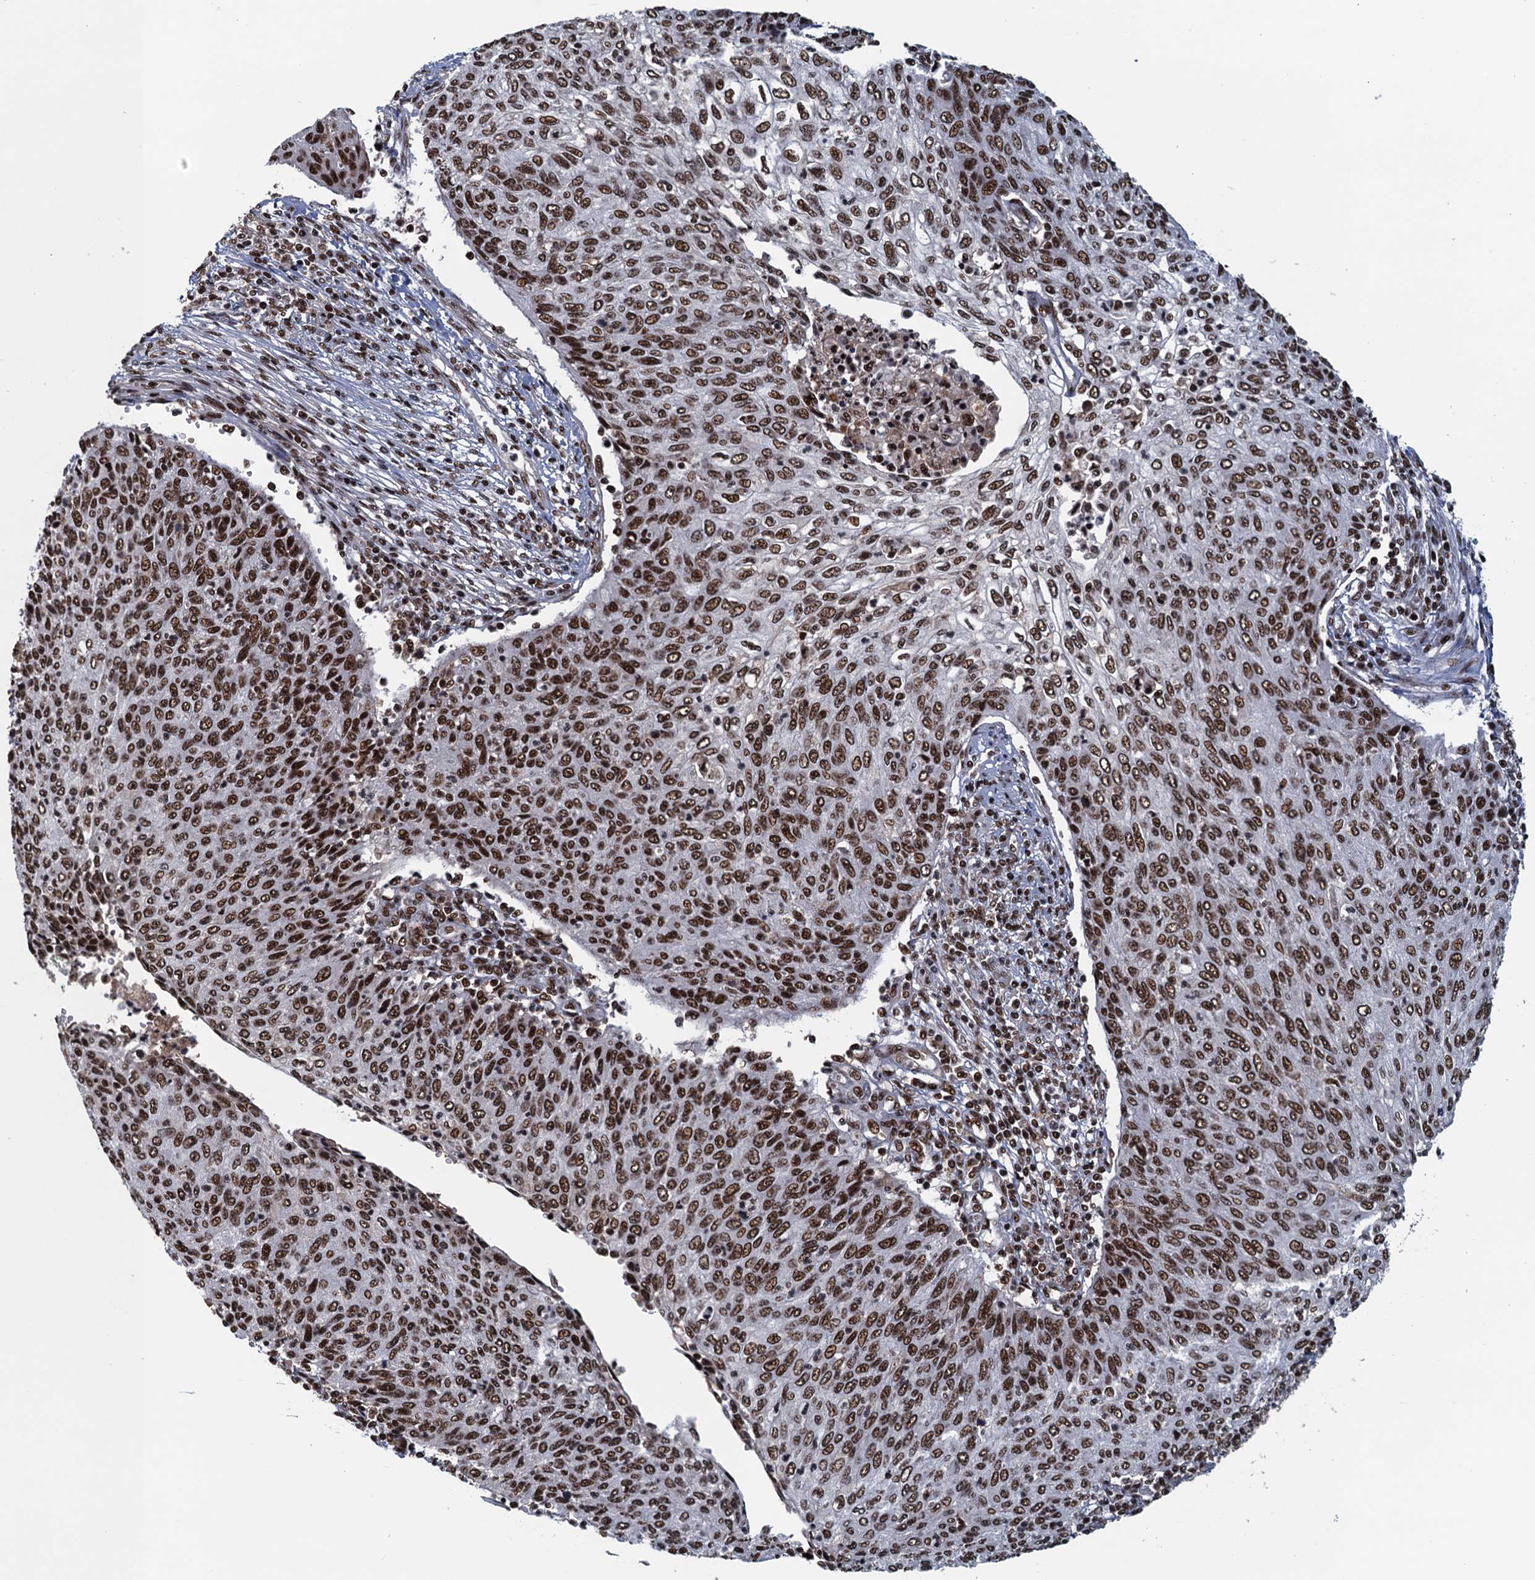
{"staining": {"intensity": "strong", "quantity": ">75%", "location": "nuclear"}, "tissue": "cervical cancer", "cell_type": "Tumor cells", "image_type": "cancer", "snomed": [{"axis": "morphology", "description": "Squamous cell carcinoma, NOS"}, {"axis": "topography", "description": "Cervix"}], "caption": "The photomicrograph displays staining of squamous cell carcinoma (cervical), revealing strong nuclear protein positivity (brown color) within tumor cells. (brown staining indicates protein expression, while blue staining denotes nuclei).", "gene": "ZC3H18", "patient": {"sex": "female", "age": 38}}